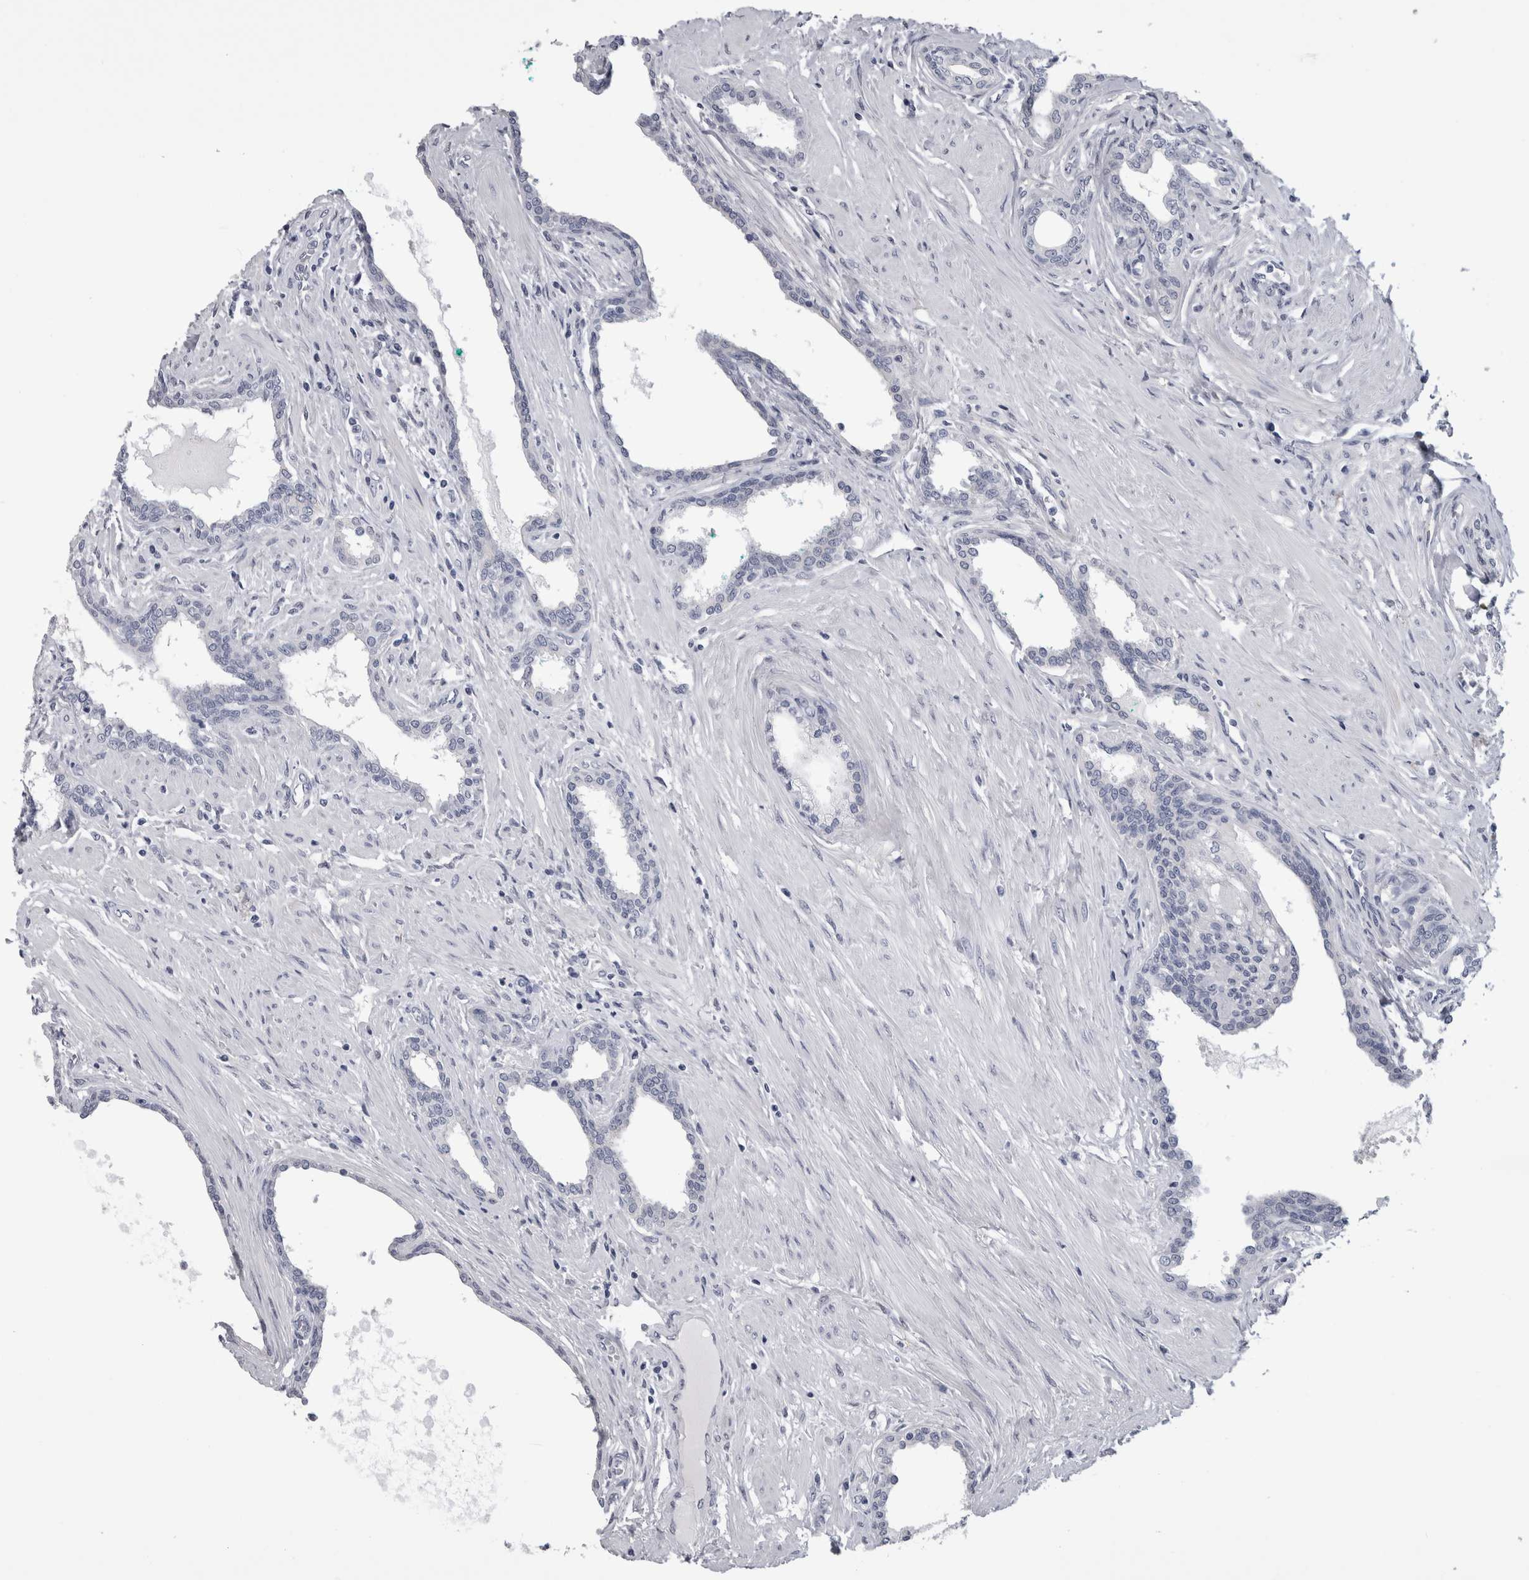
{"staining": {"intensity": "negative", "quantity": "none", "location": "none"}, "tissue": "prostate cancer", "cell_type": "Tumor cells", "image_type": "cancer", "snomed": [{"axis": "morphology", "description": "Adenocarcinoma, High grade"}, {"axis": "topography", "description": "Prostate"}], "caption": "An image of high-grade adenocarcinoma (prostate) stained for a protein displays no brown staining in tumor cells.", "gene": "AFMID", "patient": {"sex": "male", "age": 52}}